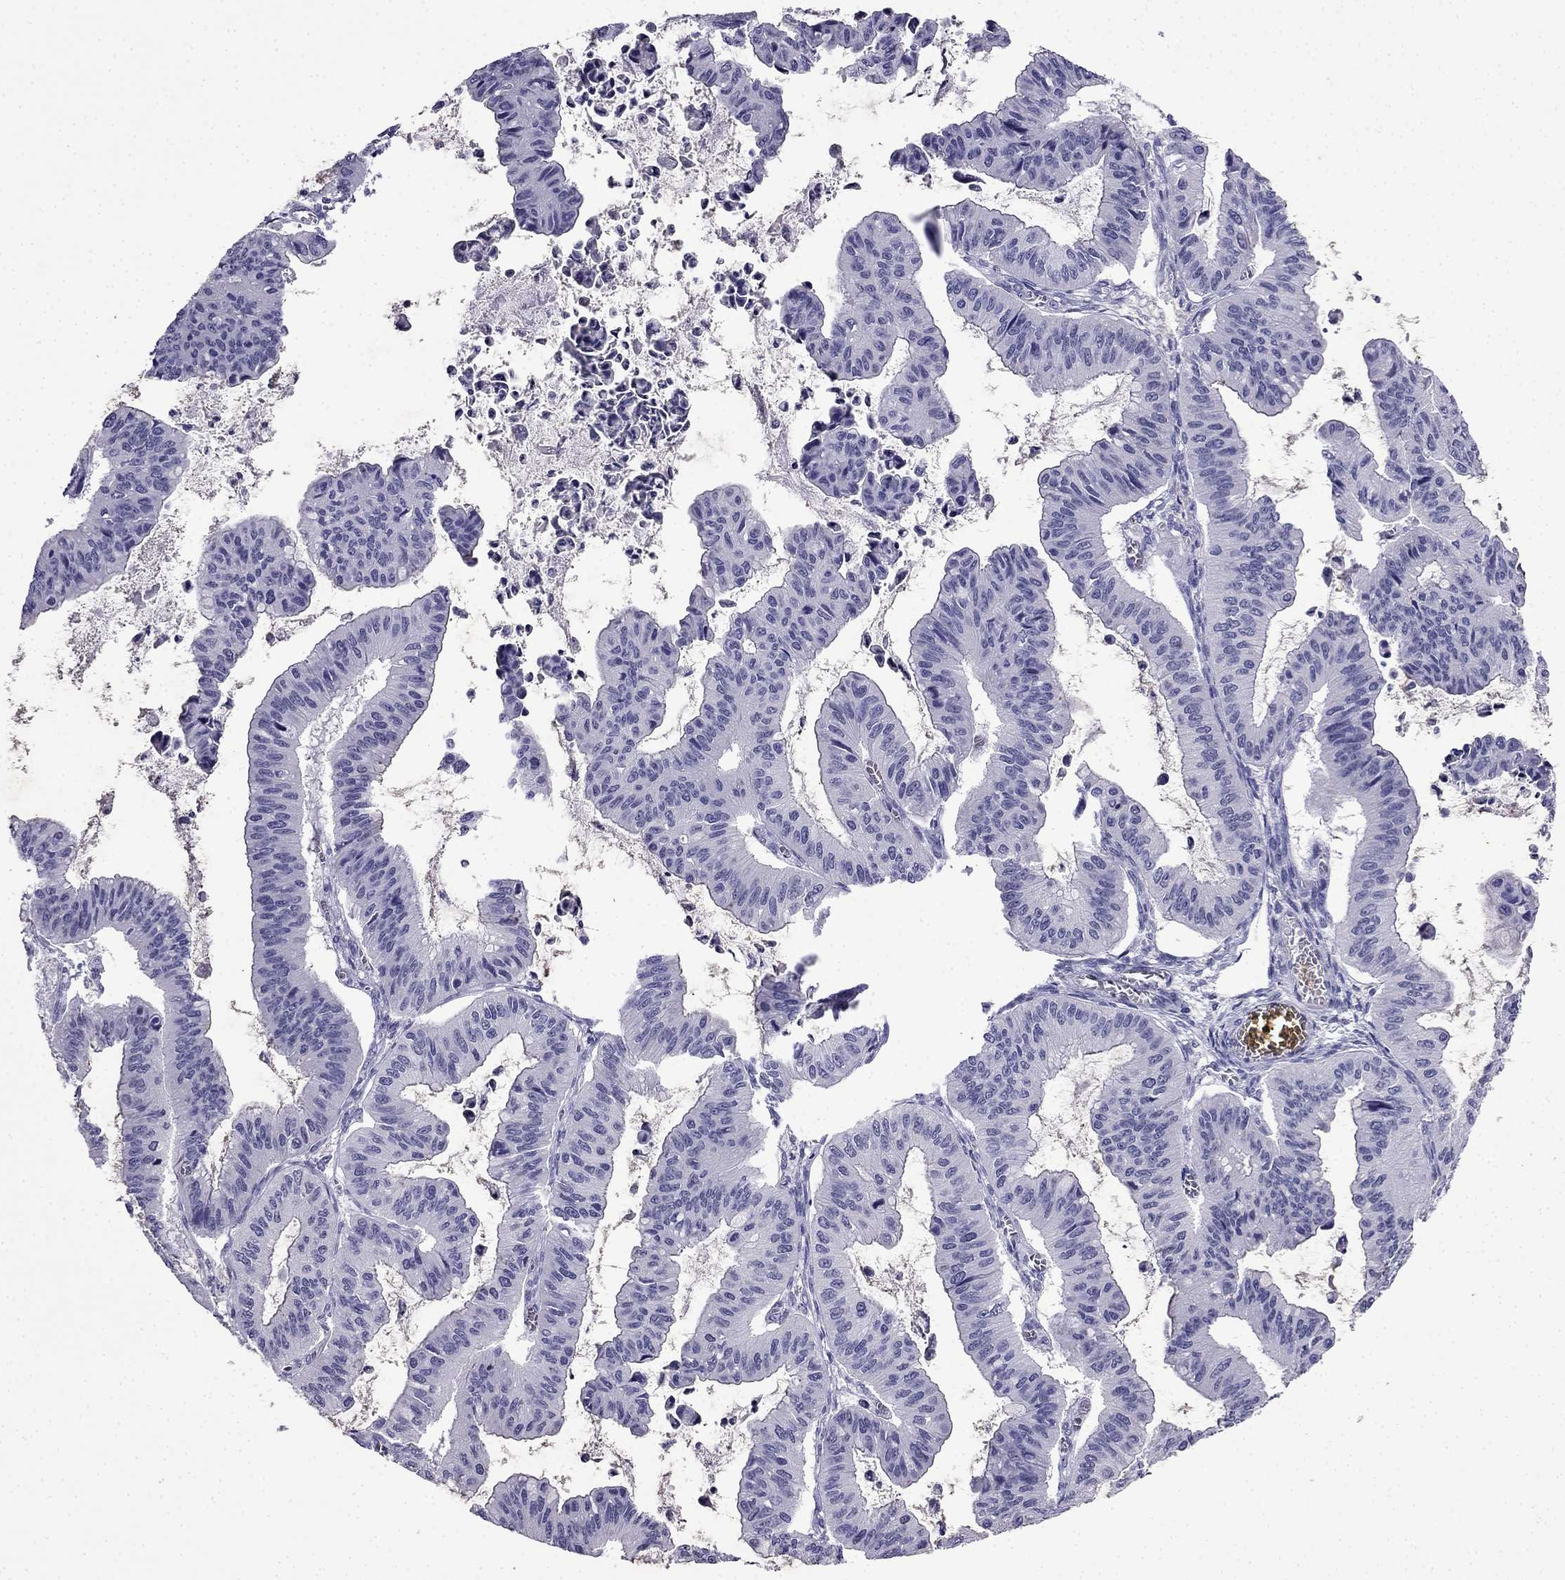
{"staining": {"intensity": "negative", "quantity": "none", "location": "none"}, "tissue": "ovarian cancer", "cell_type": "Tumor cells", "image_type": "cancer", "snomed": [{"axis": "morphology", "description": "Cystadenocarcinoma, mucinous, NOS"}, {"axis": "topography", "description": "Ovary"}], "caption": "IHC of human mucinous cystadenocarcinoma (ovarian) displays no staining in tumor cells. (Stains: DAB (3,3'-diaminobenzidine) immunohistochemistry (IHC) with hematoxylin counter stain, Microscopy: brightfield microscopy at high magnification).", "gene": "CDHR4", "patient": {"sex": "female", "age": 72}}